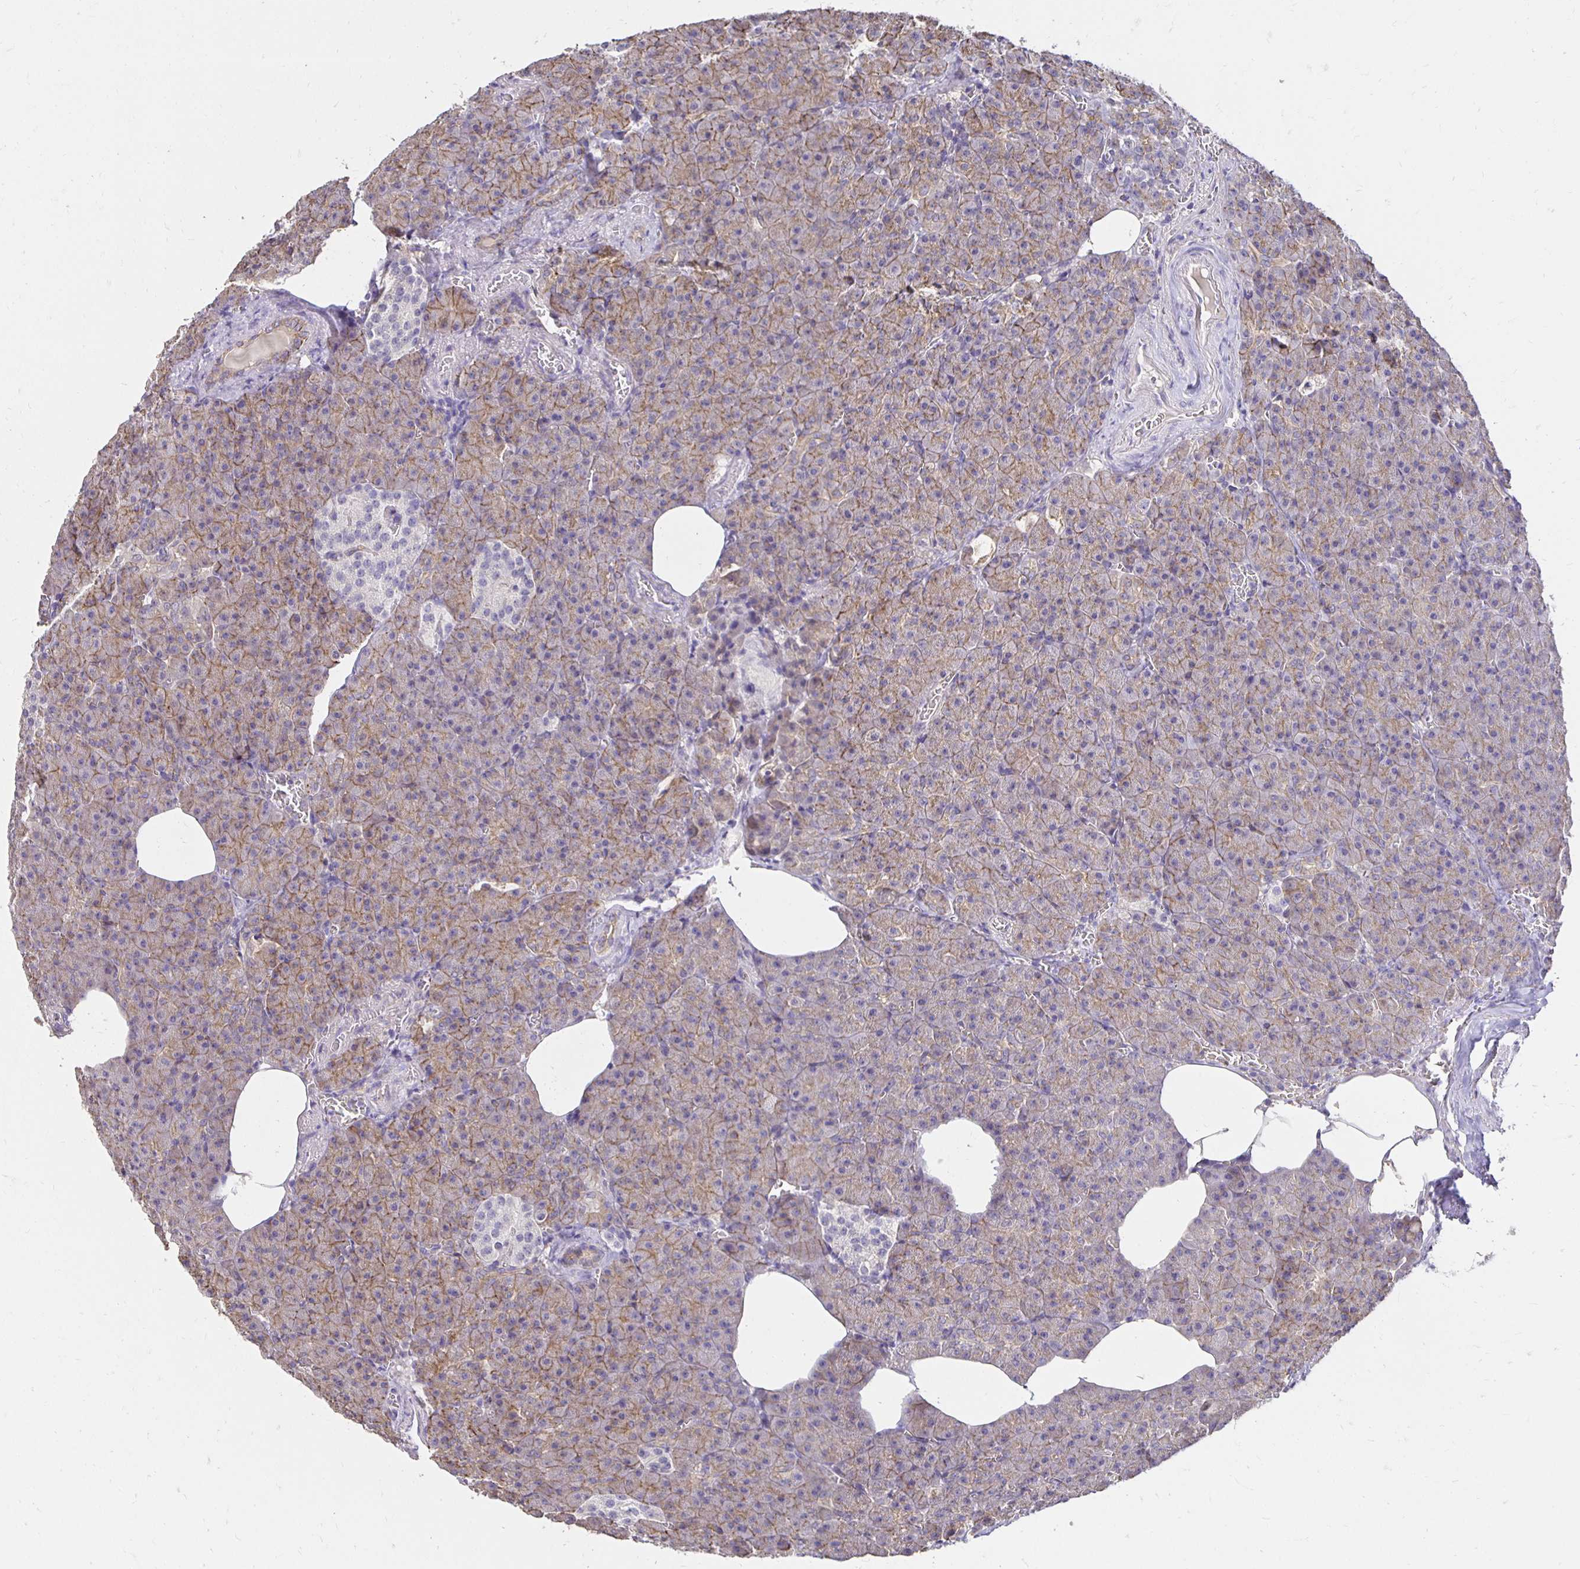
{"staining": {"intensity": "moderate", "quantity": "25%-75%", "location": "cytoplasmic/membranous"}, "tissue": "pancreas", "cell_type": "Exocrine glandular cells", "image_type": "normal", "snomed": [{"axis": "morphology", "description": "Normal tissue, NOS"}, {"axis": "topography", "description": "Pancreas"}], "caption": "Immunohistochemical staining of normal pancreas shows moderate cytoplasmic/membranous protein expression in approximately 25%-75% of exocrine glandular cells. The staining is performed using DAB (3,3'-diaminobenzidine) brown chromogen to label protein expression. The nuclei are counter-stained blue using hematoxylin.", "gene": "PNPLA3", "patient": {"sex": "female", "age": 74}}